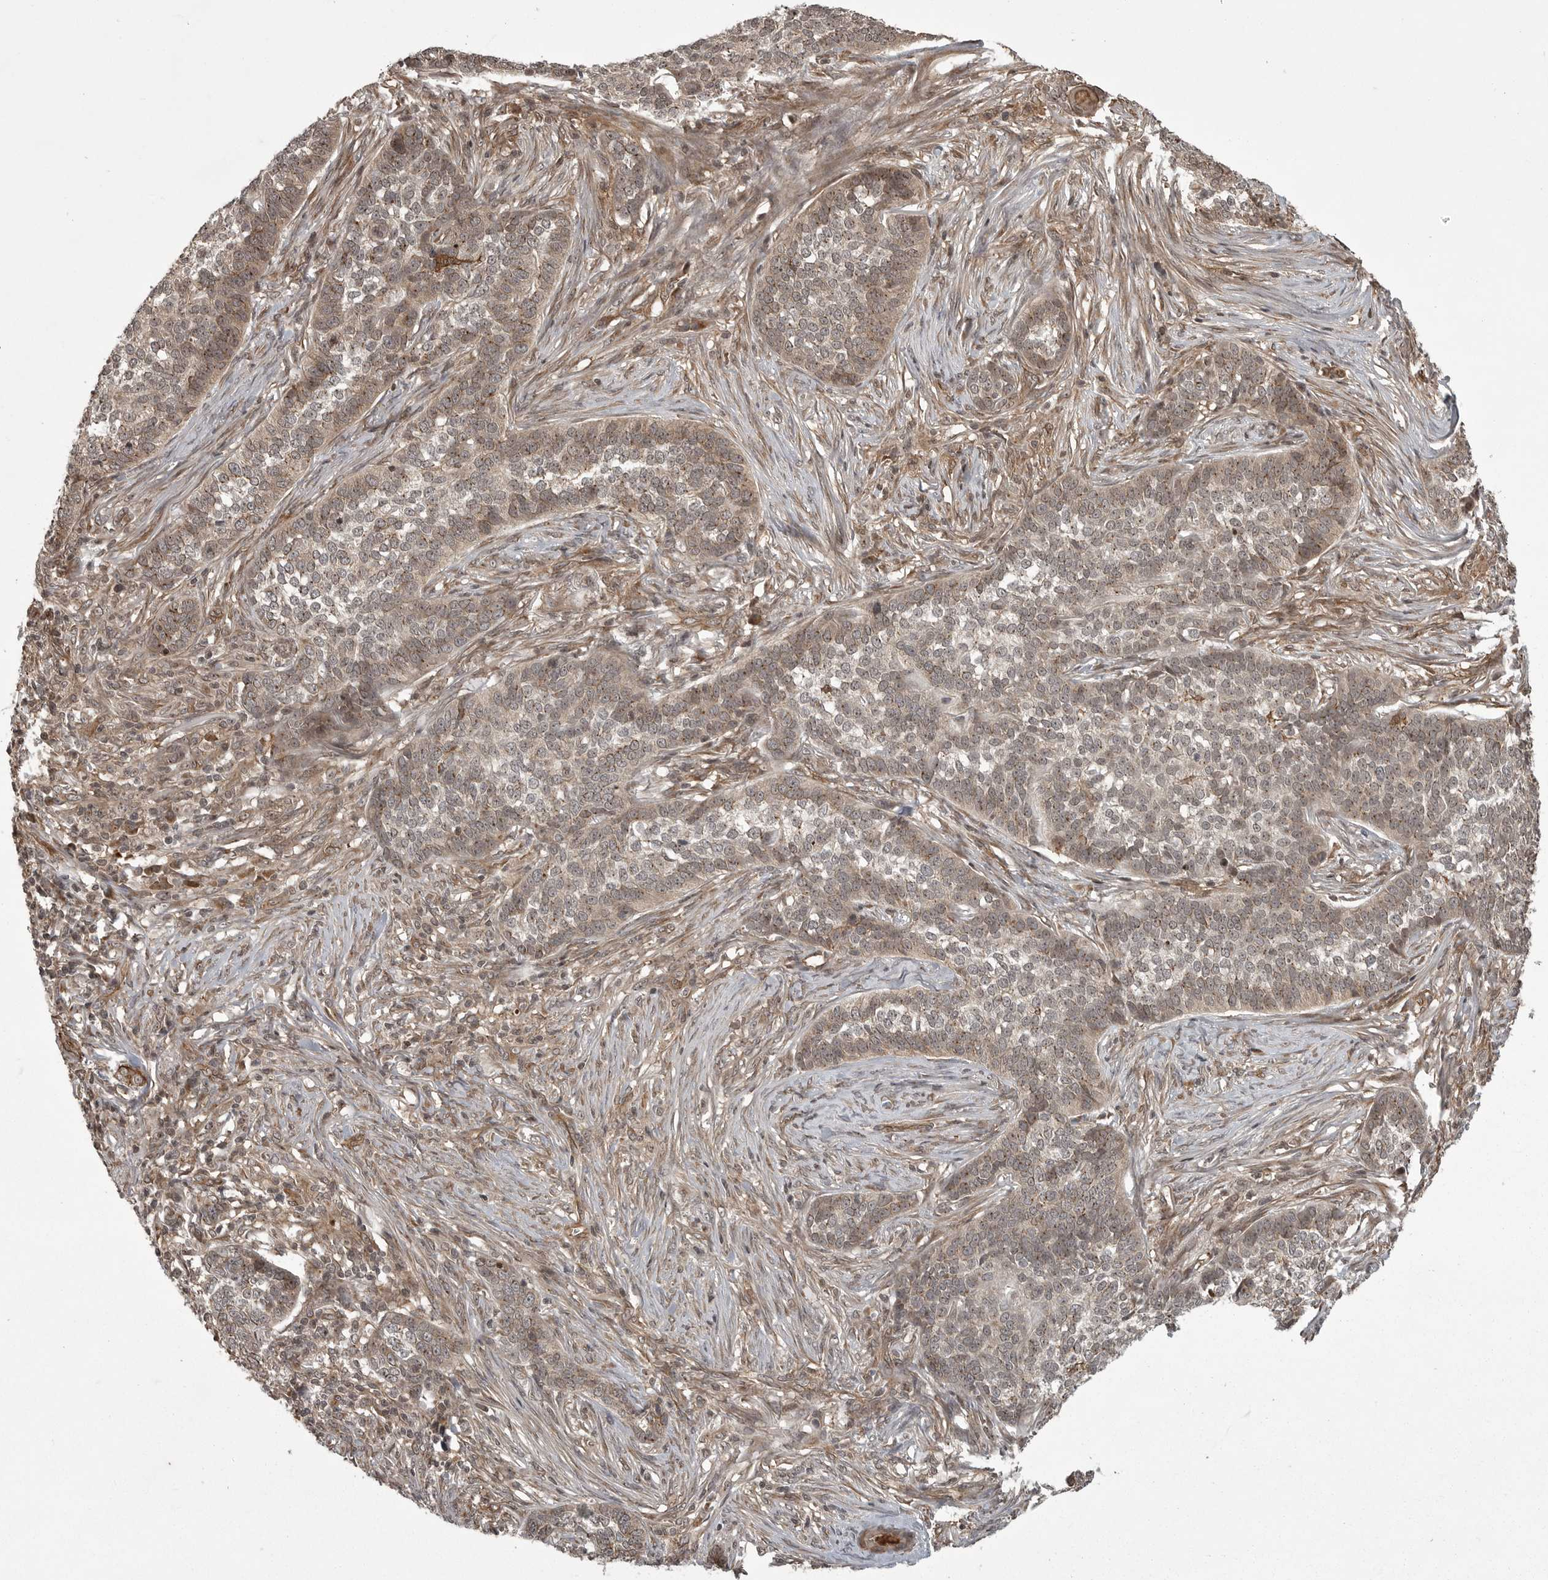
{"staining": {"intensity": "weak", "quantity": ">75%", "location": "cytoplasmic/membranous,nuclear"}, "tissue": "skin cancer", "cell_type": "Tumor cells", "image_type": "cancer", "snomed": [{"axis": "morphology", "description": "Basal cell carcinoma"}, {"axis": "topography", "description": "Skin"}], "caption": "IHC image of skin cancer stained for a protein (brown), which reveals low levels of weak cytoplasmic/membranous and nuclear staining in about >75% of tumor cells.", "gene": "DNAJC8", "patient": {"sex": "male", "age": 85}}